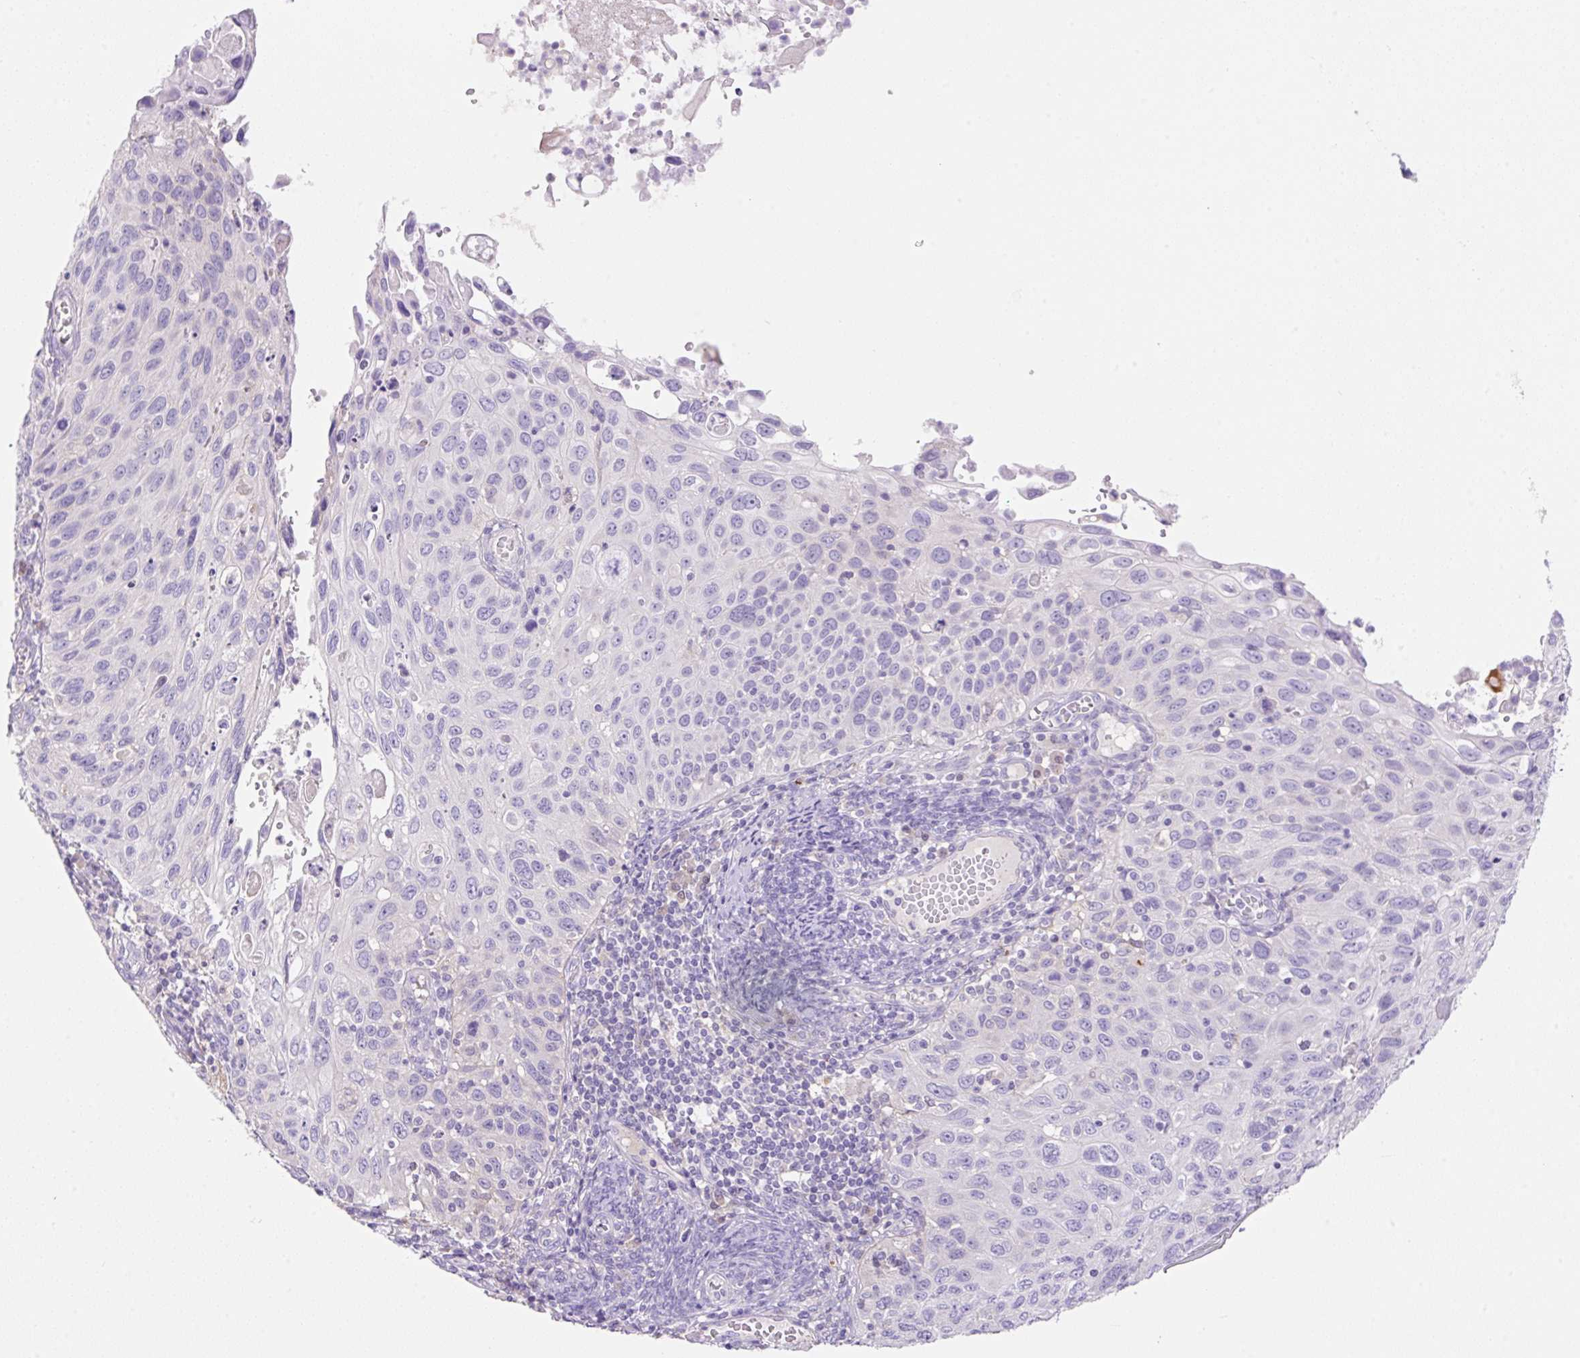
{"staining": {"intensity": "negative", "quantity": "none", "location": "none"}, "tissue": "cervical cancer", "cell_type": "Tumor cells", "image_type": "cancer", "snomed": [{"axis": "morphology", "description": "Squamous cell carcinoma, NOS"}, {"axis": "topography", "description": "Cervix"}], "caption": "Immunohistochemical staining of squamous cell carcinoma (cervical) demonstrates no significant staining in tumor cells.", "gene": "TDRD15", "patient": {"sex": "female", "age": 70}}